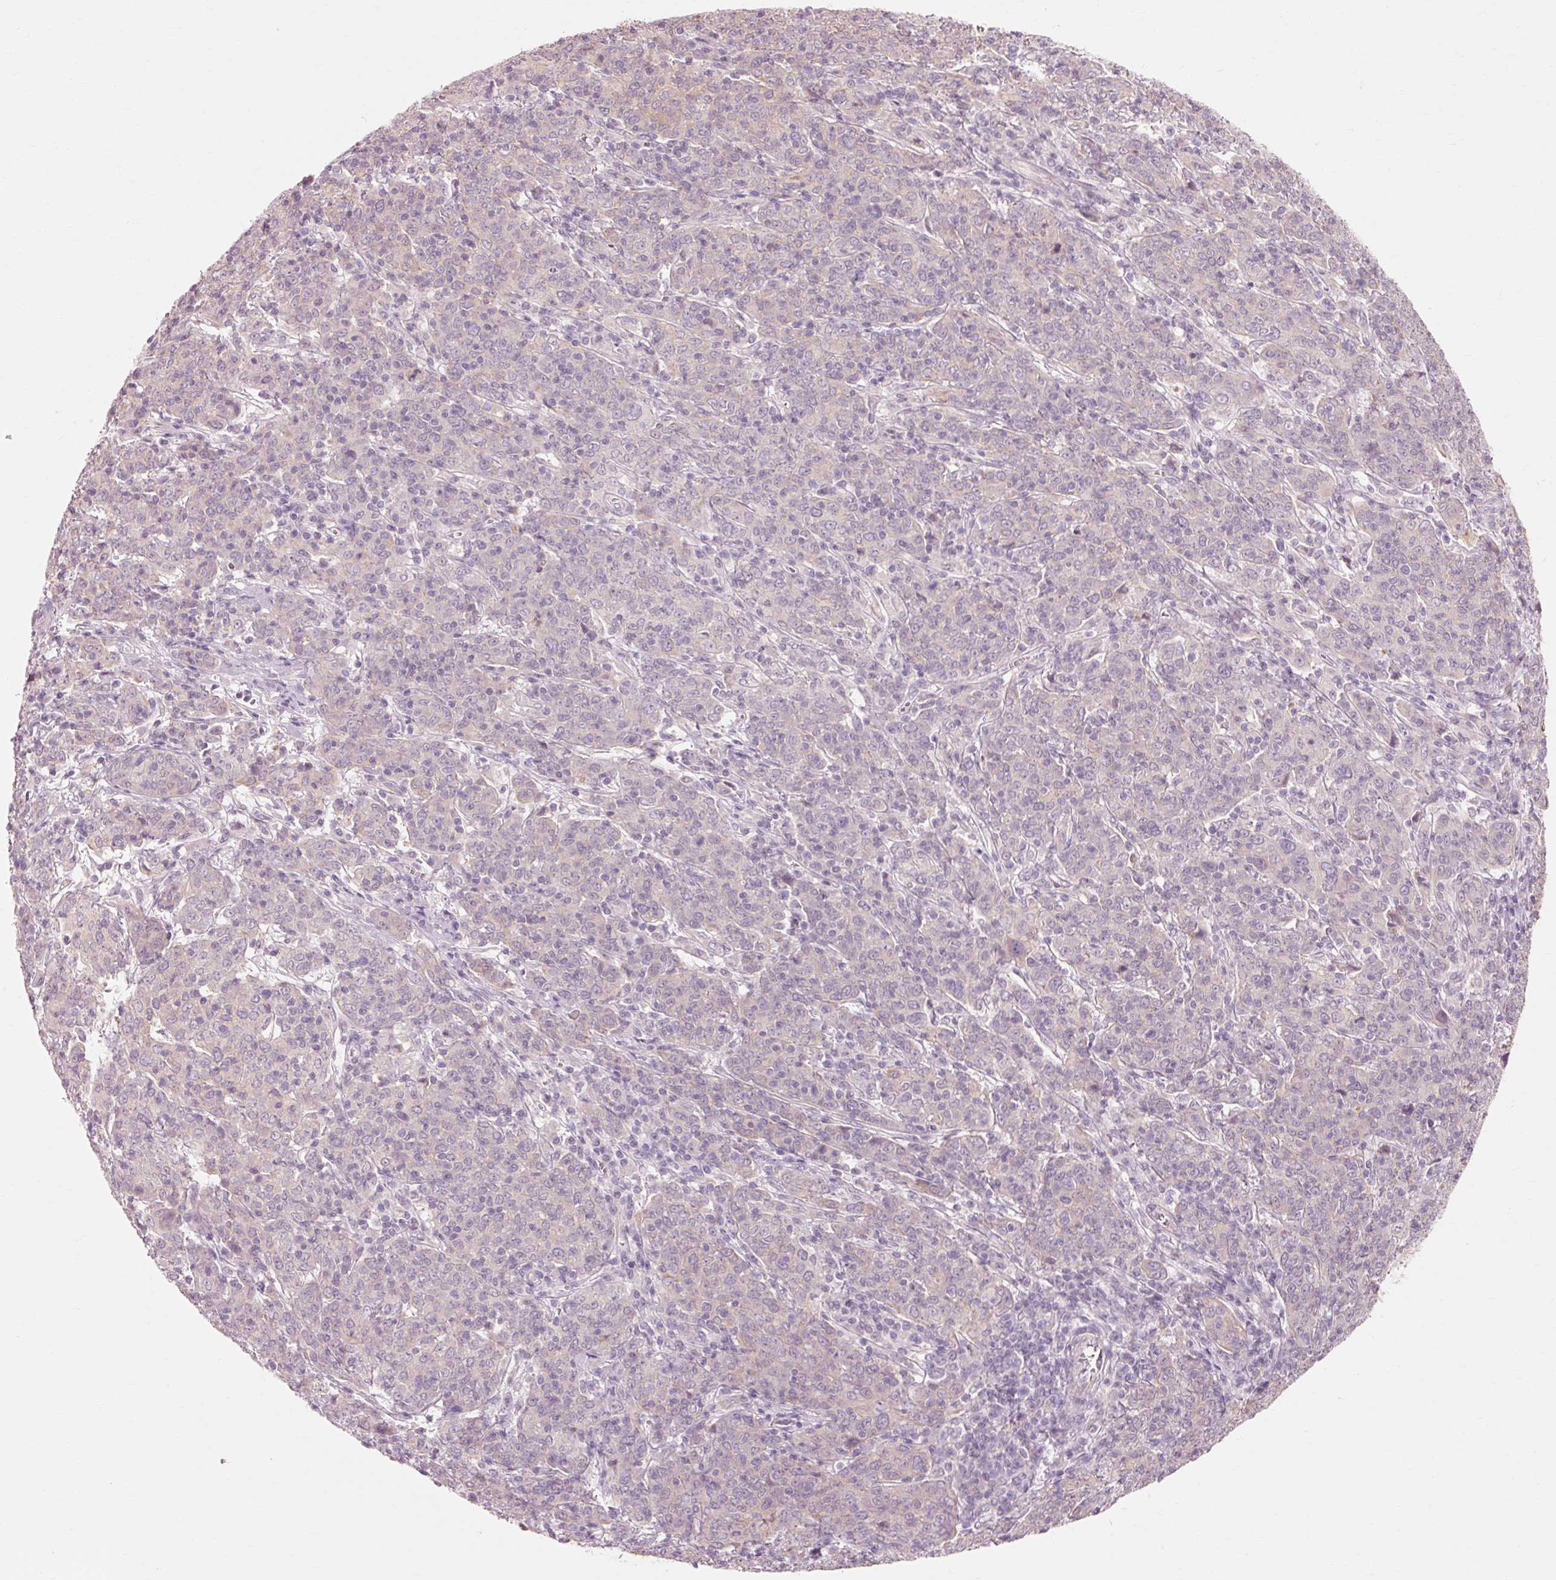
{"staining": {"intensity": "negative", "quantity": "none", "location": "none"}, "tissue": "cervical cancer", "cell_type": "Tumor cells", "image_type": "cancer", "snomed": [{"axis": "morphology", "description": "Squamous cell carcinoma, NOS"}, {"axis": "topography", "description": "Cervix"}], "caption": "Tumor cells show no significant positivity in squamous cell carcinoma (cervical).", "gene": "TRIM73", "patient": {"sex": "female", "age": 67}}